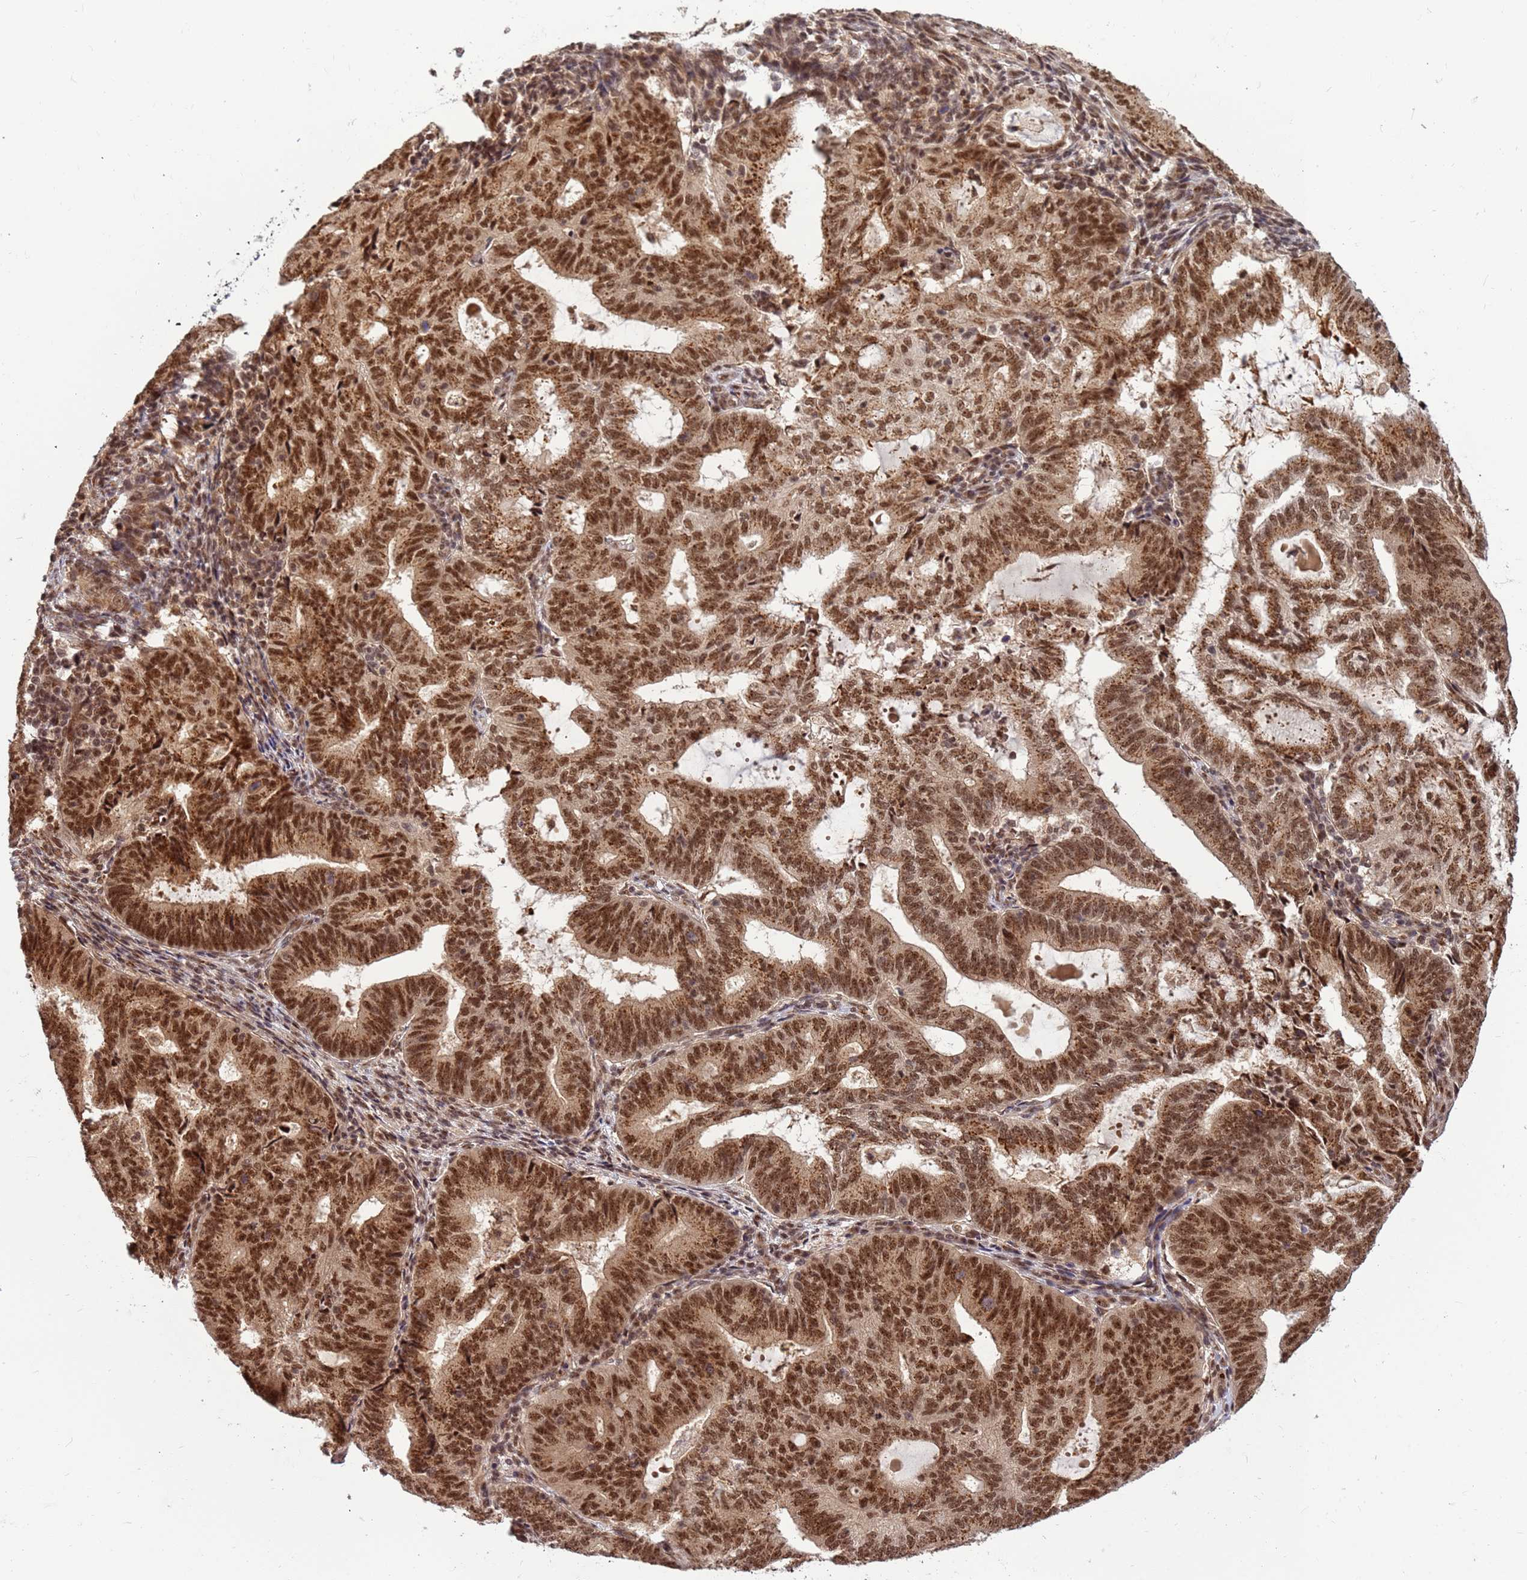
{"staining": {"intensity": "strong", "quantity": ">75%", "location": "cytoplasmic/membranous,nuclear"}, "tissue": "endometrial cancer", "cell_type": "Tumor cells", "image_type": "cancer", "snomed": [{"axis": "morphology", "description": "Adenocarcinoma, NOS"}, {"axis": "topography", "description": "Endometrium"}], "caption": "Immunohistochemical staining of endometrial cancer exhibits high levels of strong cytoplasmic/membranous and nuclear protein expression in about >75% of tumor cells.", "gene": "NCBP2", "patient": {"sex": "female", "age": 70}}